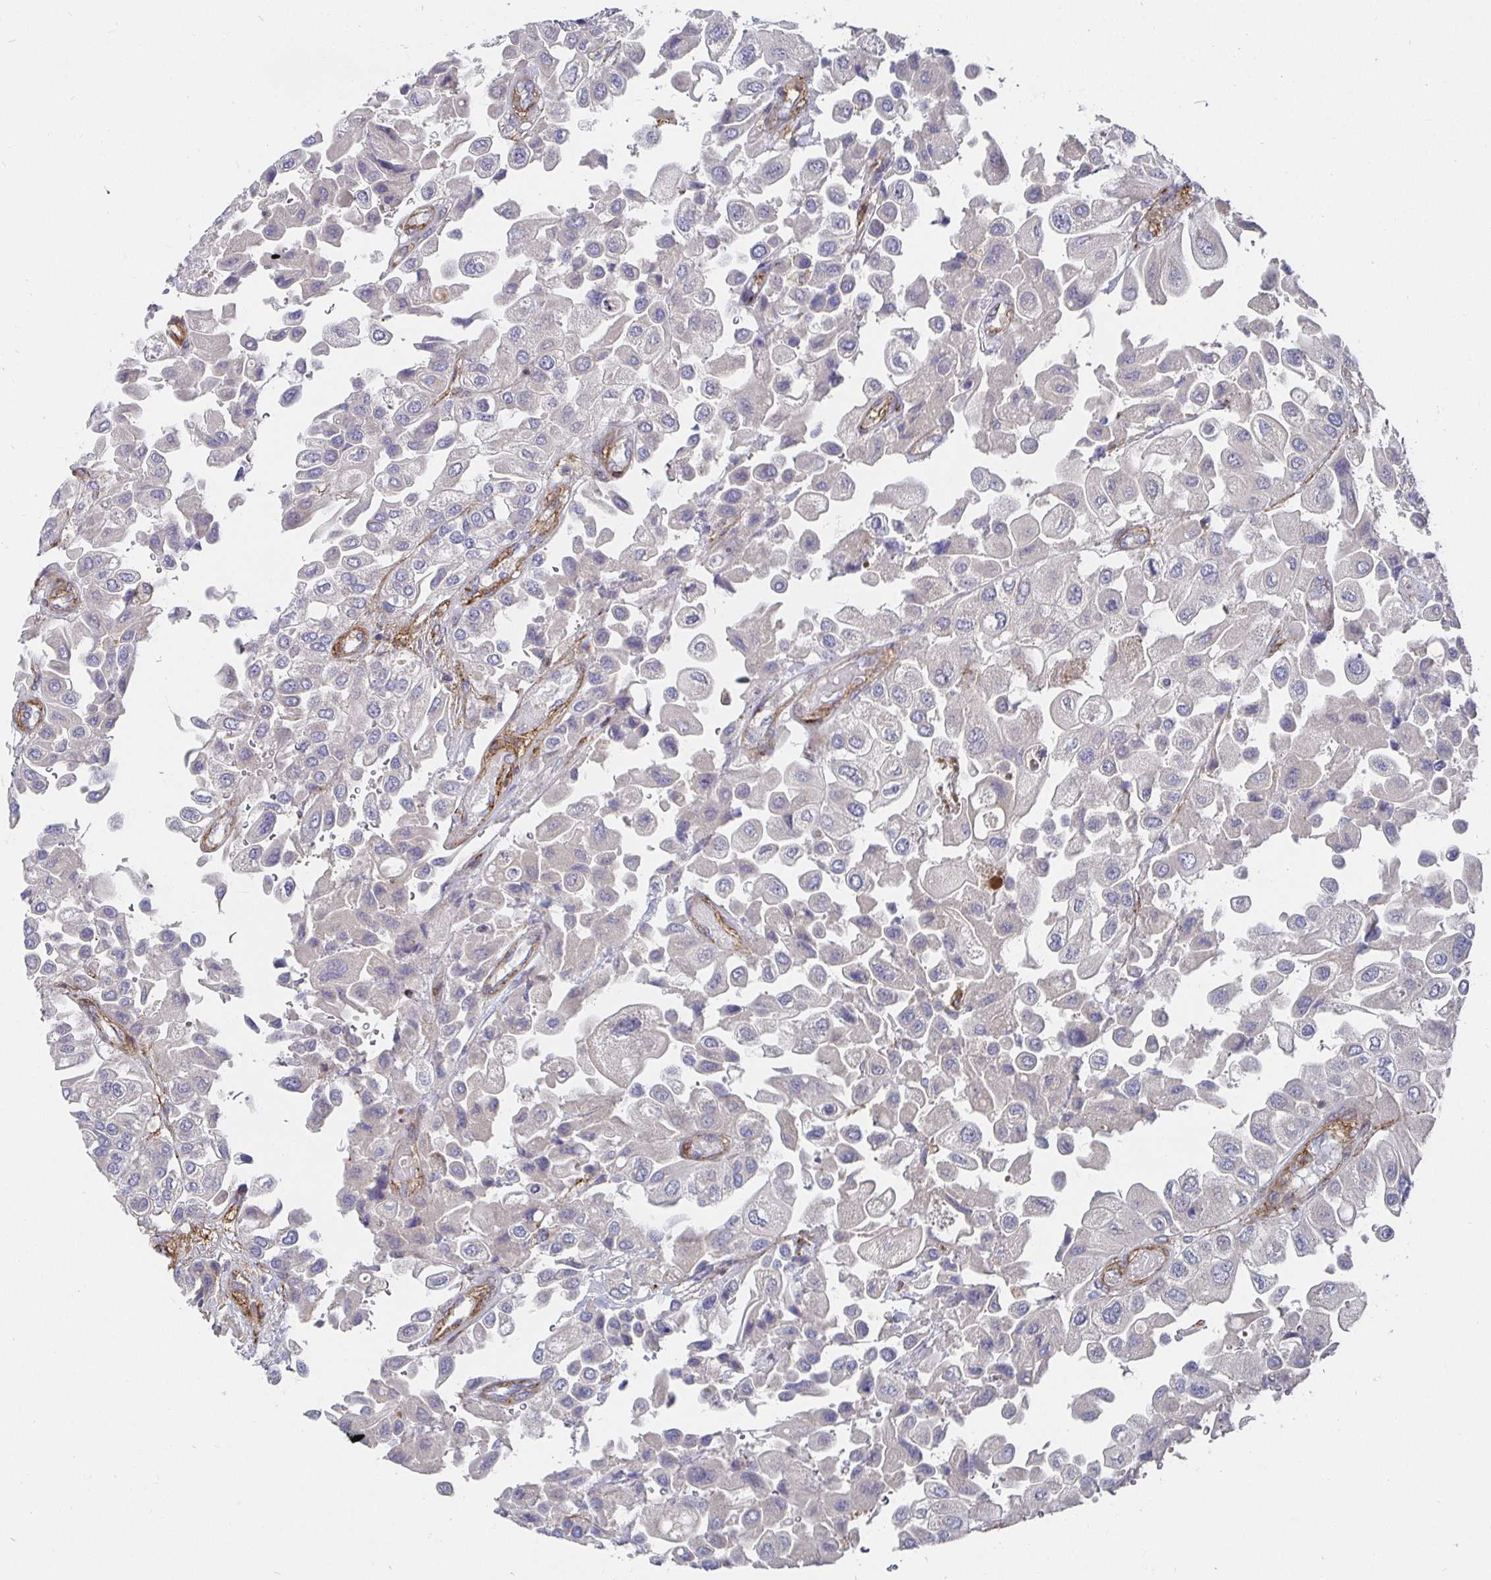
{"staining": {"intensity": "negative", "quantity": "none", "location": "none"}, "tissue": "urothelial cancer", "cell_type": "Tumor cells", "image_type": "cancer", "snomed": [{"axis": "morphology", "description": "Urothelial carcinoma, High grade"}, {"axis": "topography", "description": "Urinary bladder"}], "caption": "There is no significant positivity in tumor cells of urothelial carcinoma (high-grade).", "gene": "GJA4", "patient": {"sex": "female", "age": 64}}